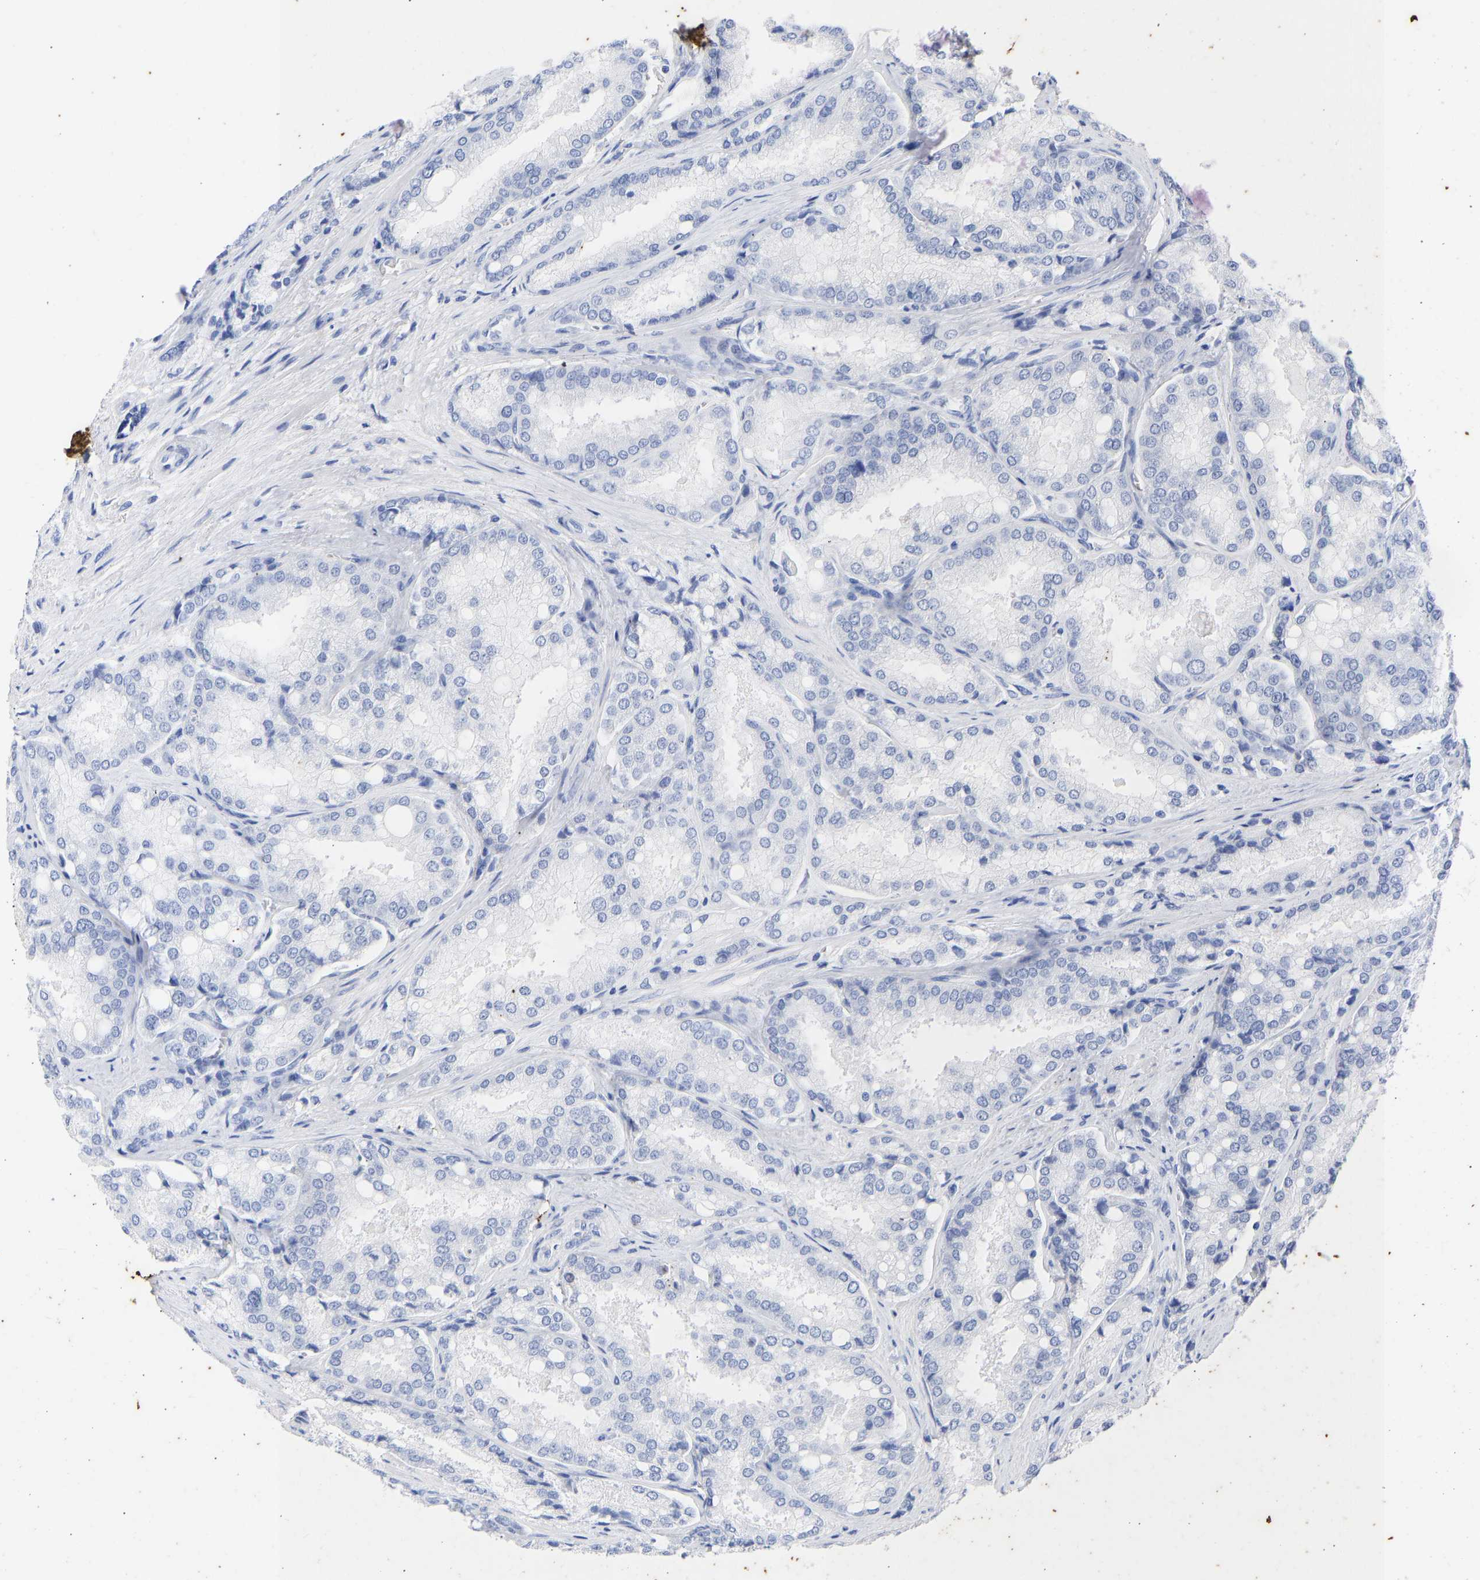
{"staining": {"intensity": "negative", "quantity": "none", "location": "none"}, "tissue": "prostate cancer", "cell_type": "Tumor cells", "image_type": "cancer", "snomed": [{"axis": "morphology", "description": "Adenocarcinoma, High grade"}, {"axis": "topography", "description": "Prostate"}], "caption": "This is a micrograph of immunohistochemistry staining of prostate adenocarcinoma (high-grade), which shows no expression in tumor cells.", "gene": "KRT1", "patient": {"sex": "male", "age": 50}}